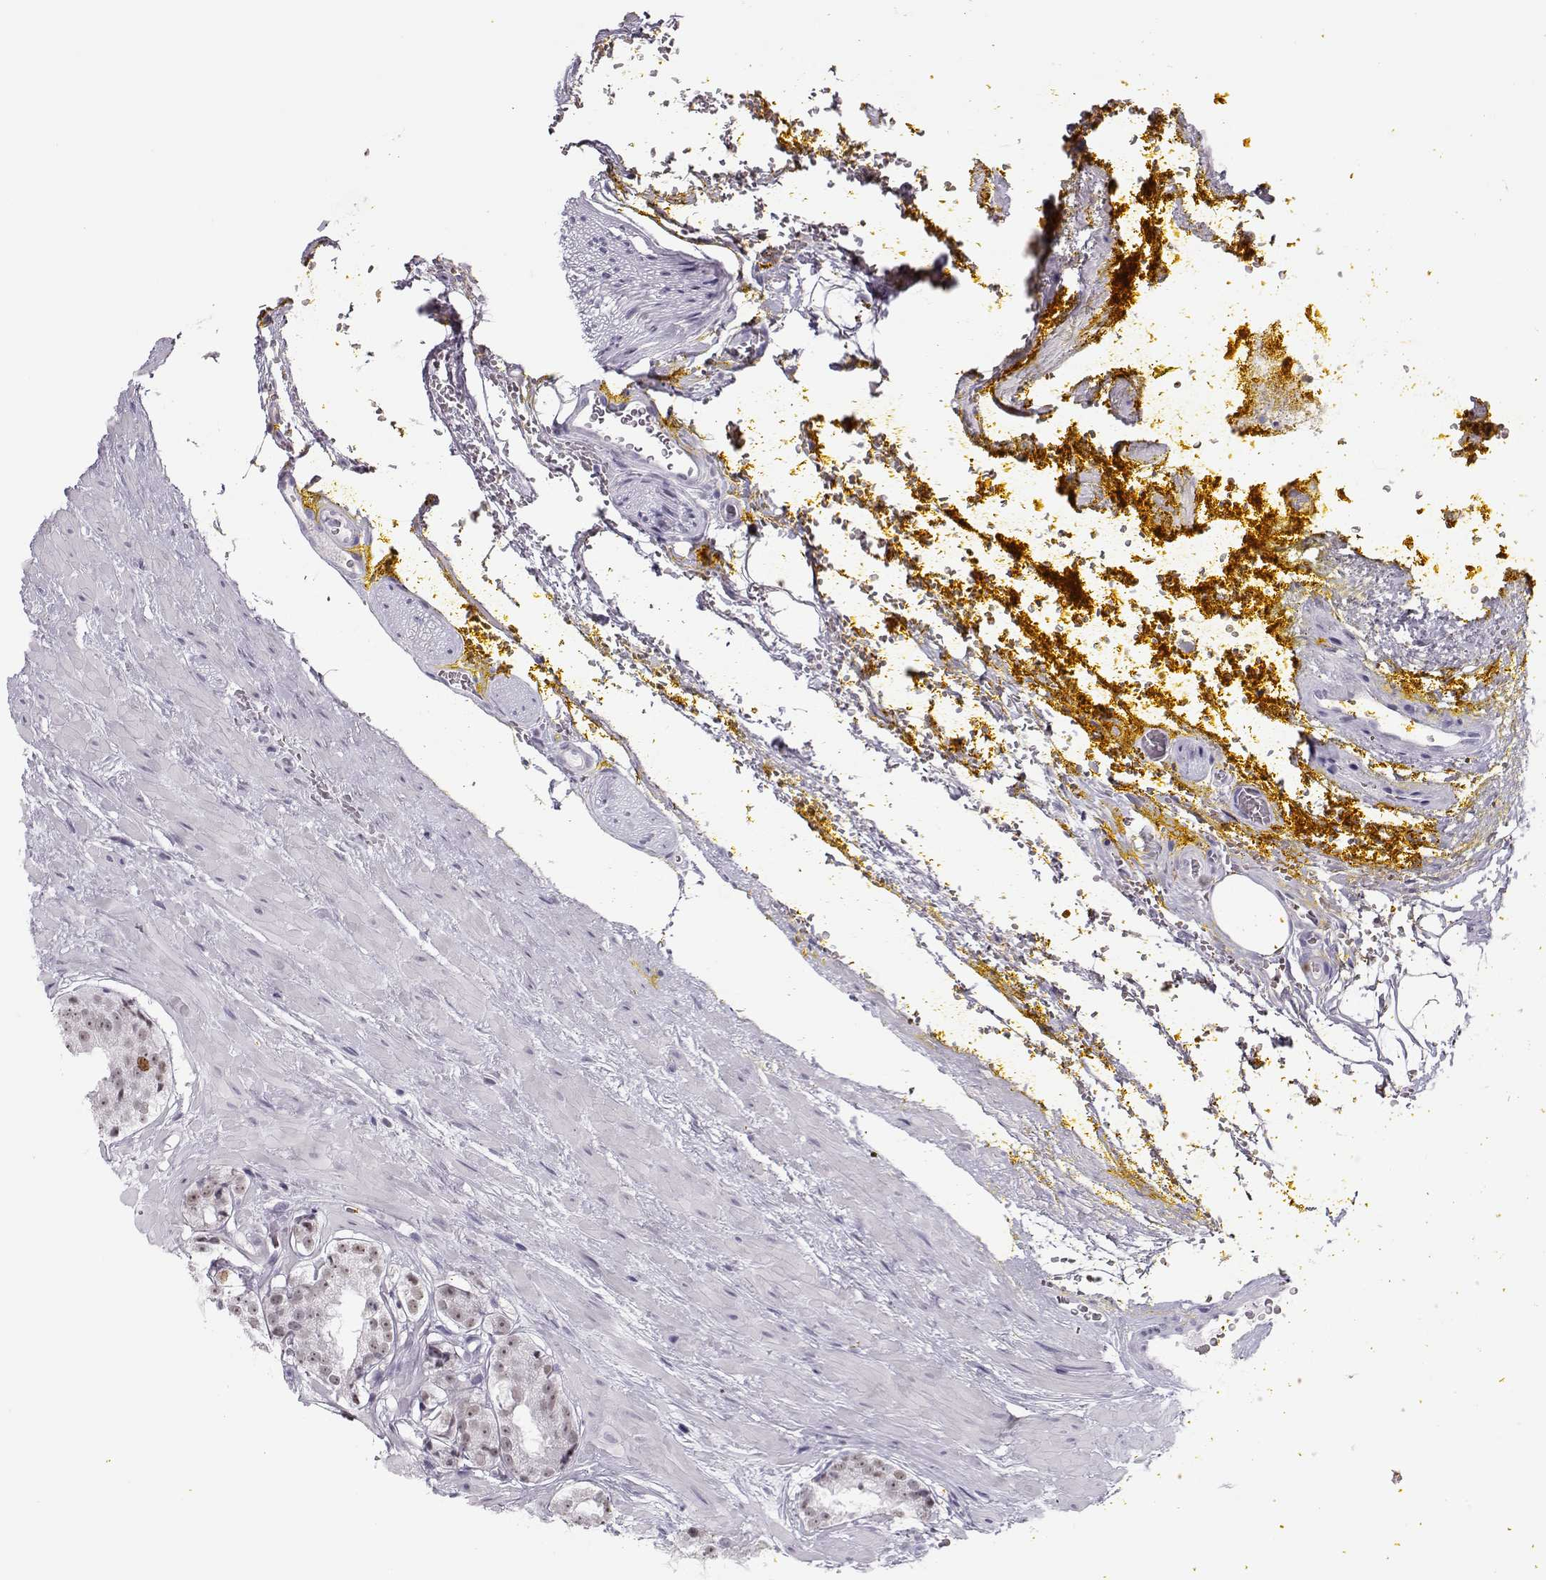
{"staining": {"intensity": "weak", "quantity": "<25%", "location": "nuclear"}, "tissue": "prostate cancer", "cell_type": "Tumor cells", "image_type": "cancer", "snomed": [{"axis": "morphology", "description": "Adenocarcinoma, Low grade"}, {"axis": "topography", "description": "Prostate"}], "caption": "A histopathology image of low-grade adenocarcinoma (prostate) stained for a protein demonstrates no brown staining in tumor cells. (Stains: DAB (3,3'-diaminobenzidine) IHC with hematoxylin counter stain, Microscopy: brightfield microscopy at high magnification).", "gene": "SGO1", "patient": {"sex": "male", "age": 60}}